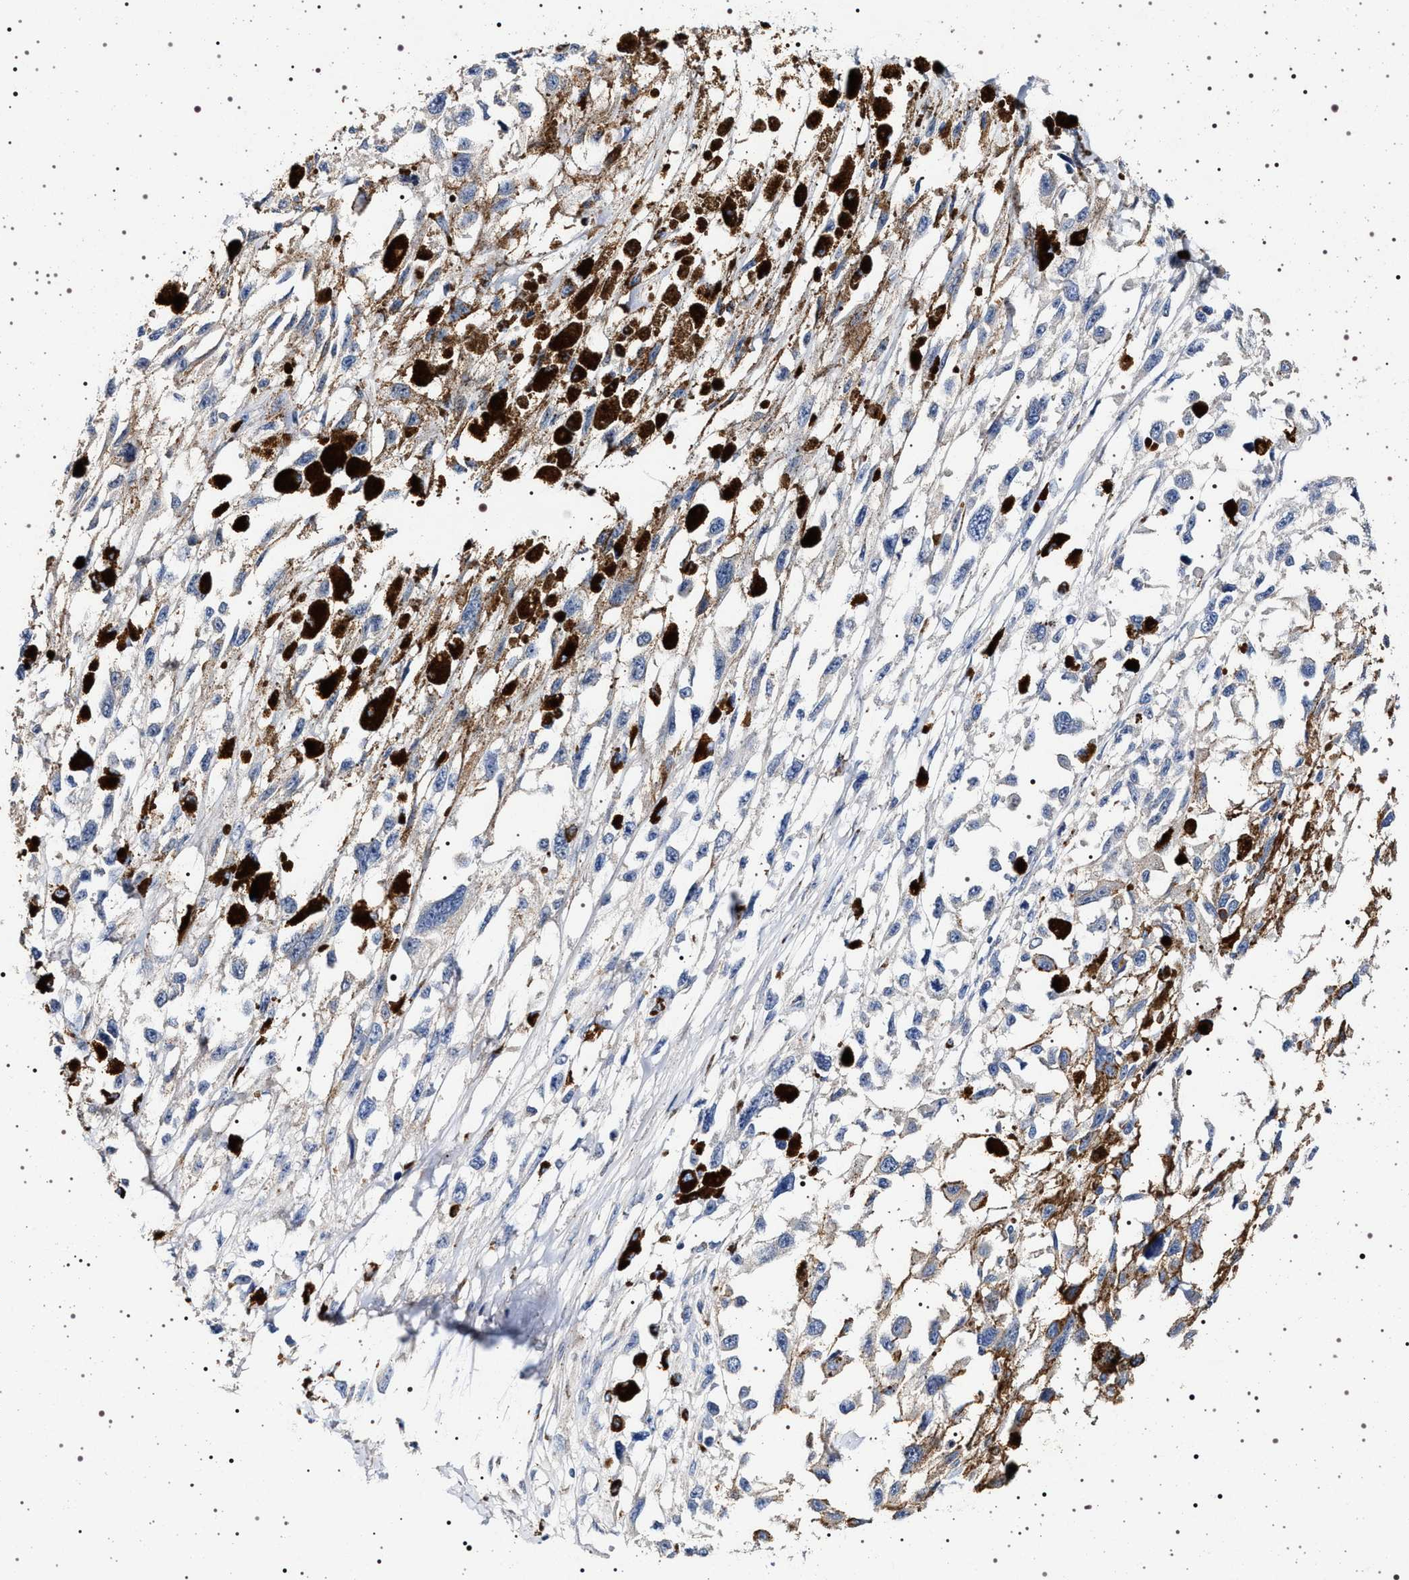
{"staining": {"intensity": "negative", "quantity": "none", "location": "none"}, "tissue": "melanoma", "cell_type": "Tumor cells", "image_type": "cancer", "snomed": [{"axis": "morphology", "description": "Malignant melanoma, Metastatic site"}, {"axis": "topography", "description": "Lymph node"}], "caption": "Melanoma was stained to show a protein in brown. There is no significant expression in tumor cells. The staining was performed using DAB to visualize the protein expression in brown, while the nuclei were stained in blue with hematoxylin (Magnification: 20x).", "gene": "NAALADL2", "patient": {"sex": "male", "age": 59}}